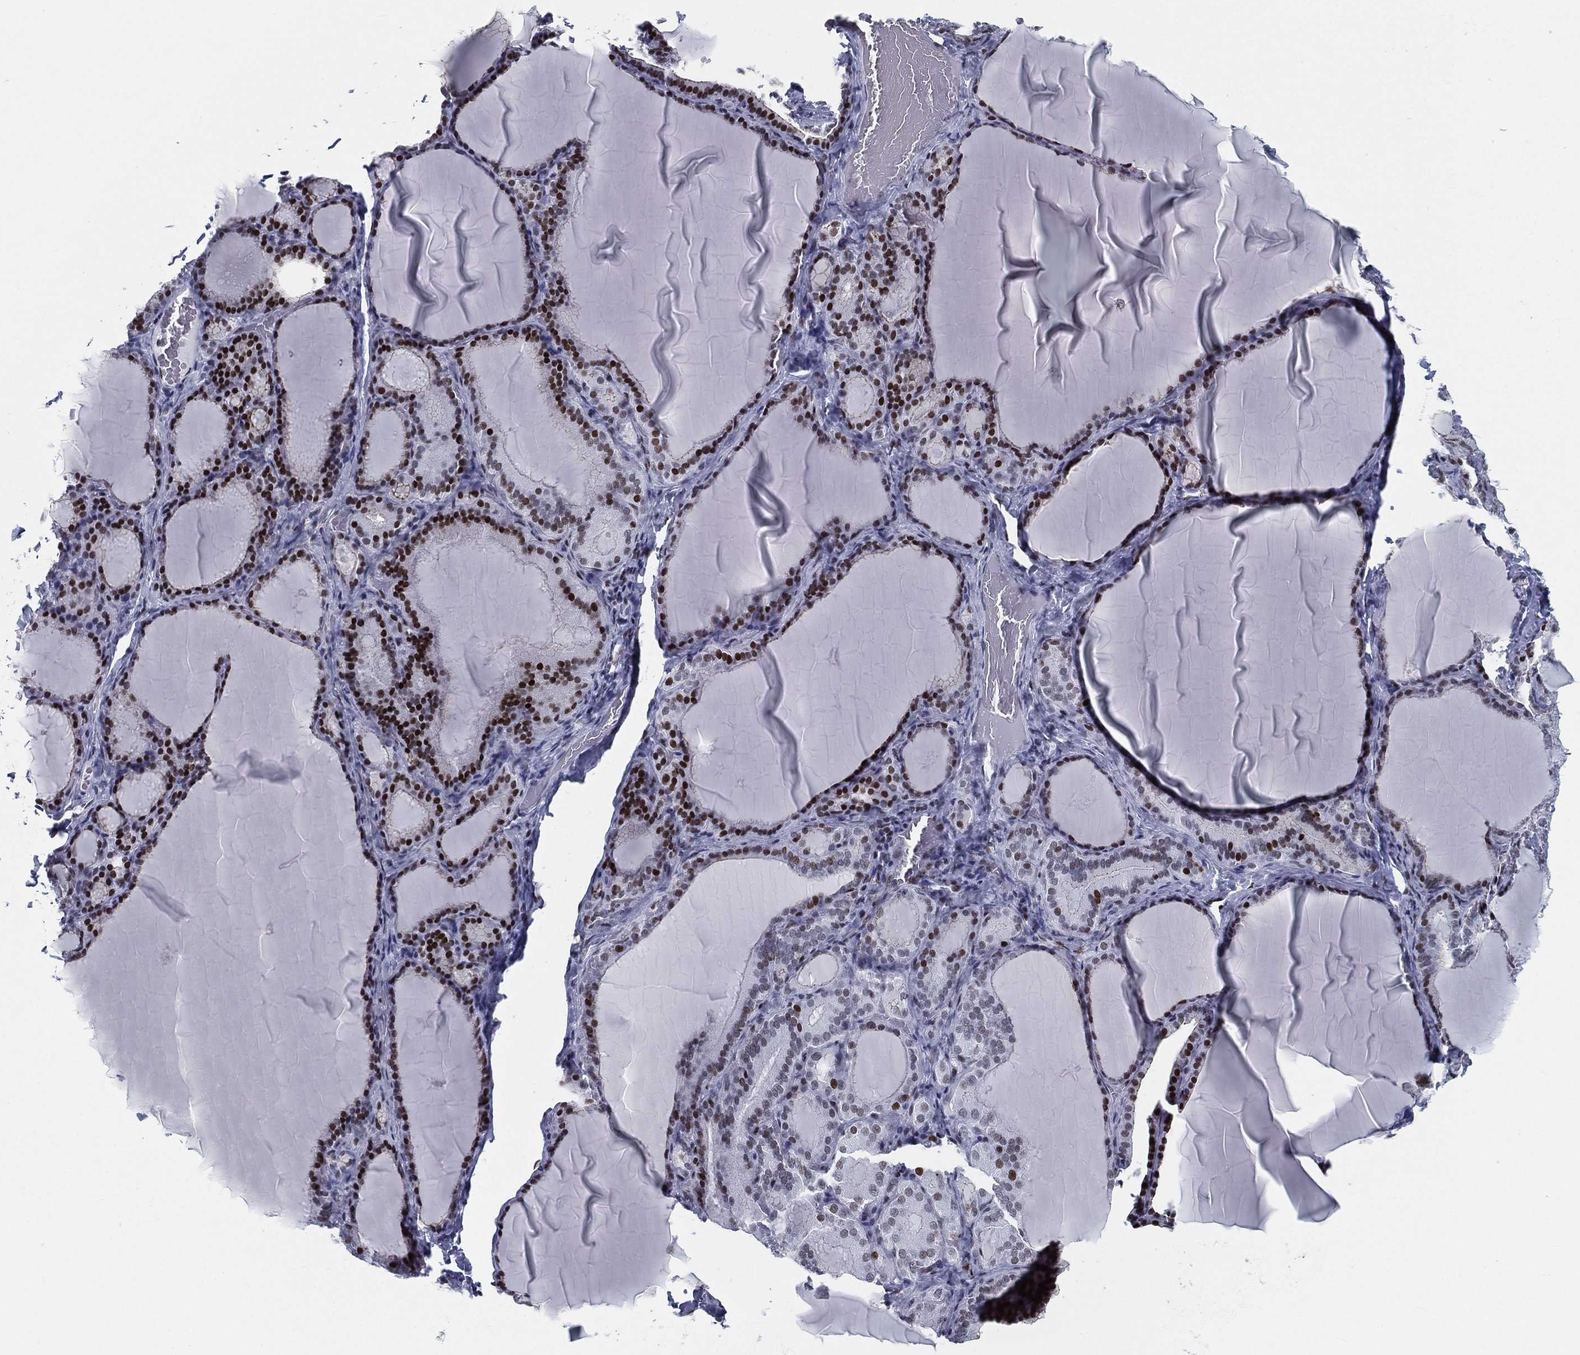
{"staining": {"intensity": "strong", "quantity": ">75%", "location": "nuclear"}, "tissue": "thyroid gland", "cell_type": "Glandular cells", "image_type": "normal", "snomed": [{"axis": "morphology", "description": "Normal tissue, NOS"}, {"axis": "morphology", "description": "Hyperplasia, NOS"}, {"axis": "topography", "description": "Thyroid gland"}], "caption": "Thyroid gland stained with a protein marker reveals strong staining in glandular cells.", "gene": "CYB561D2", "patient": {"sex": "female", "age": 27}}